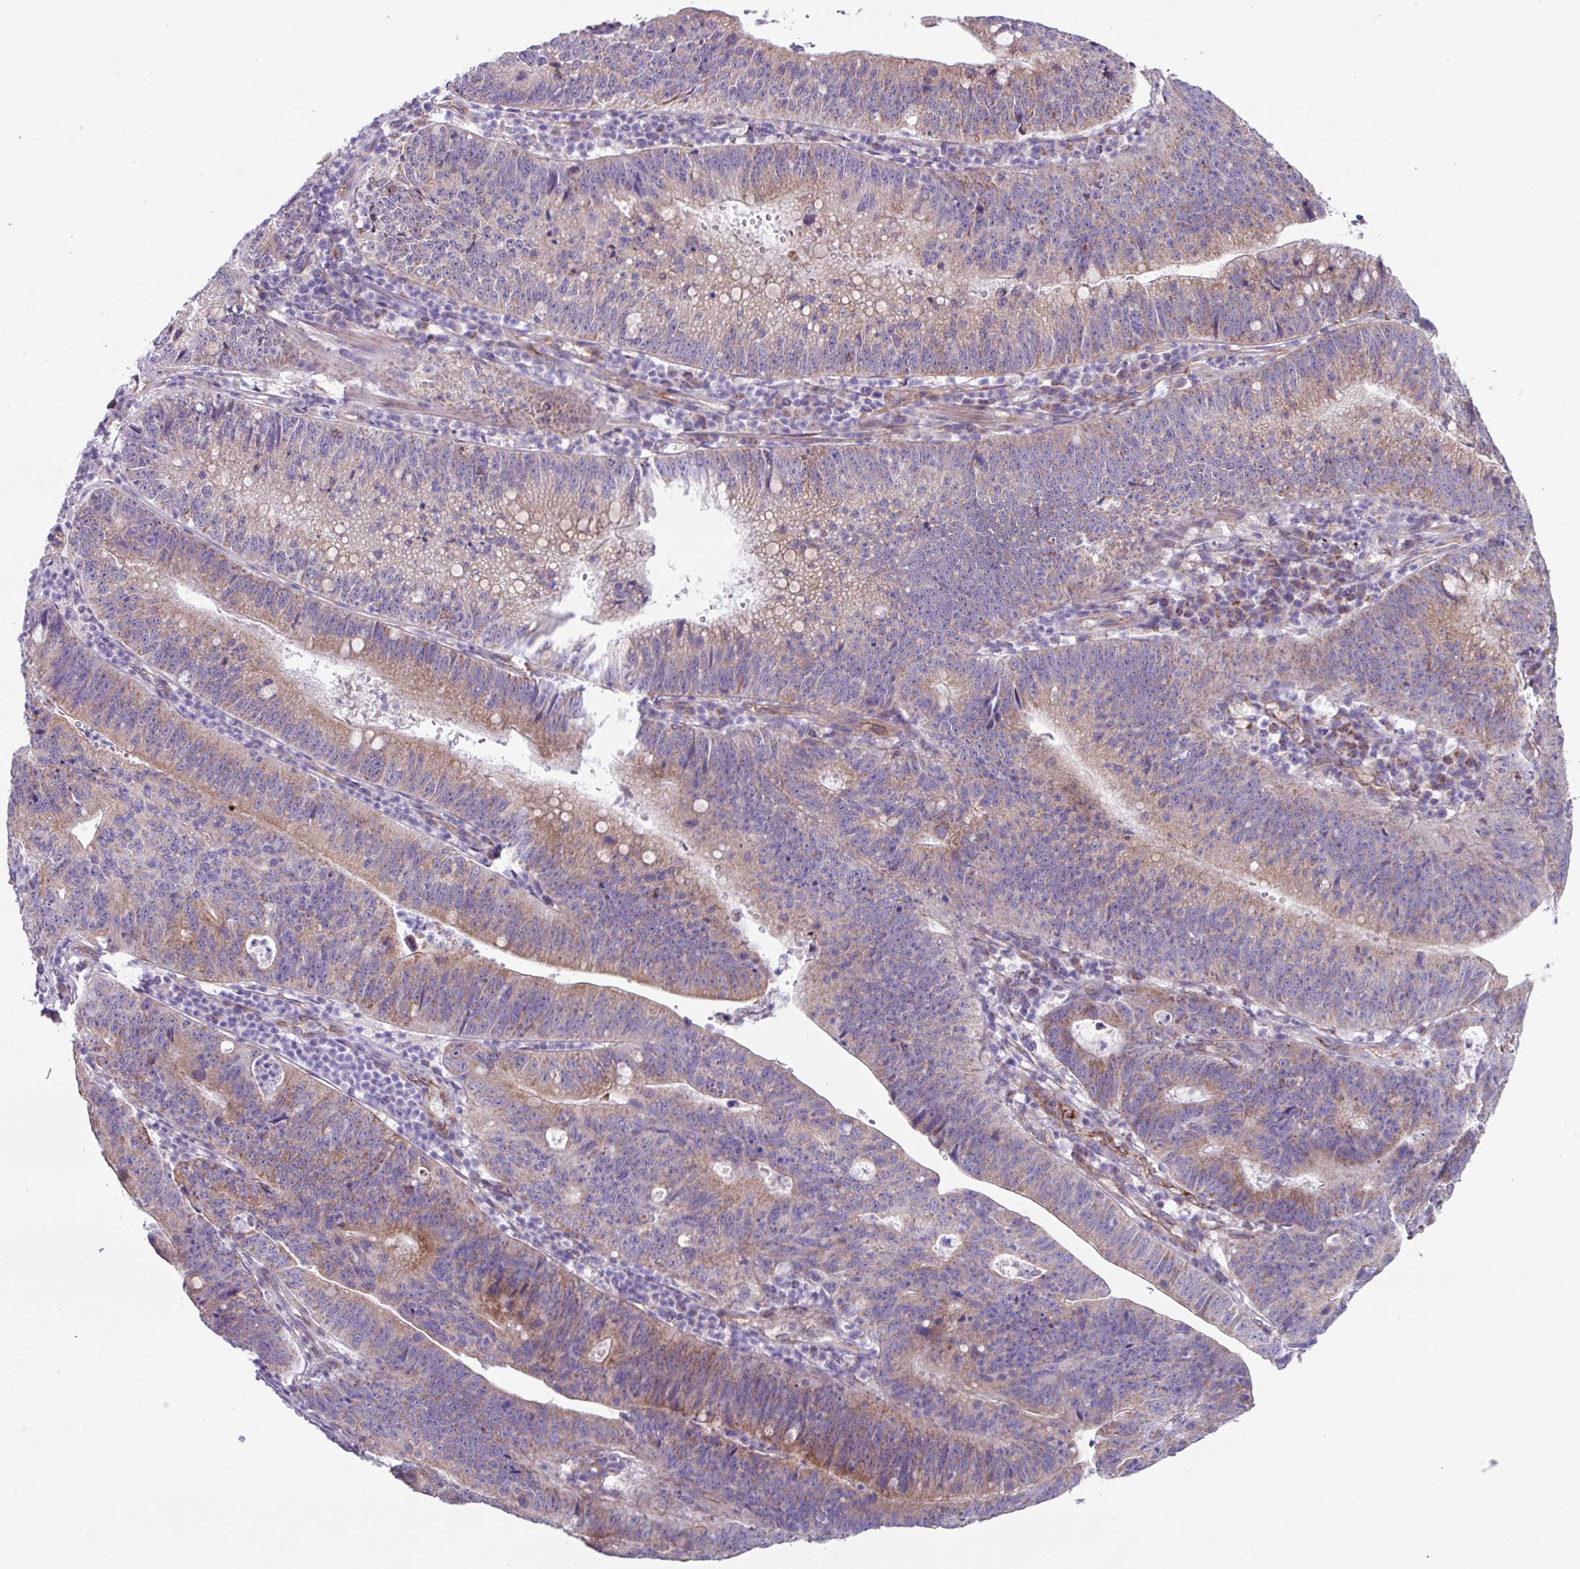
{"staining": {"intensity": "moderate", "quantity": "<25%", "location": "cytoplasmic/membranous"}, "tissue": "stomach cancer", "cell_type": "Tumor cells", "image_type": "cancer", "snomed": [{"axis": "morphology", "description": "Adenocarcinoma, NOS"}, {"axis": "topography", "description": "Stomach"}], "caption": "Immunohistochemistry (IHC) micrograph of human stomach cancer stained for a protein (brown), which exhibits low levels of moderate cytoplasmic/membranous staining in approximately <25% of tumor cells.", "gene": "OTULIN", "patient": {"sex": "male", "age": 59}}